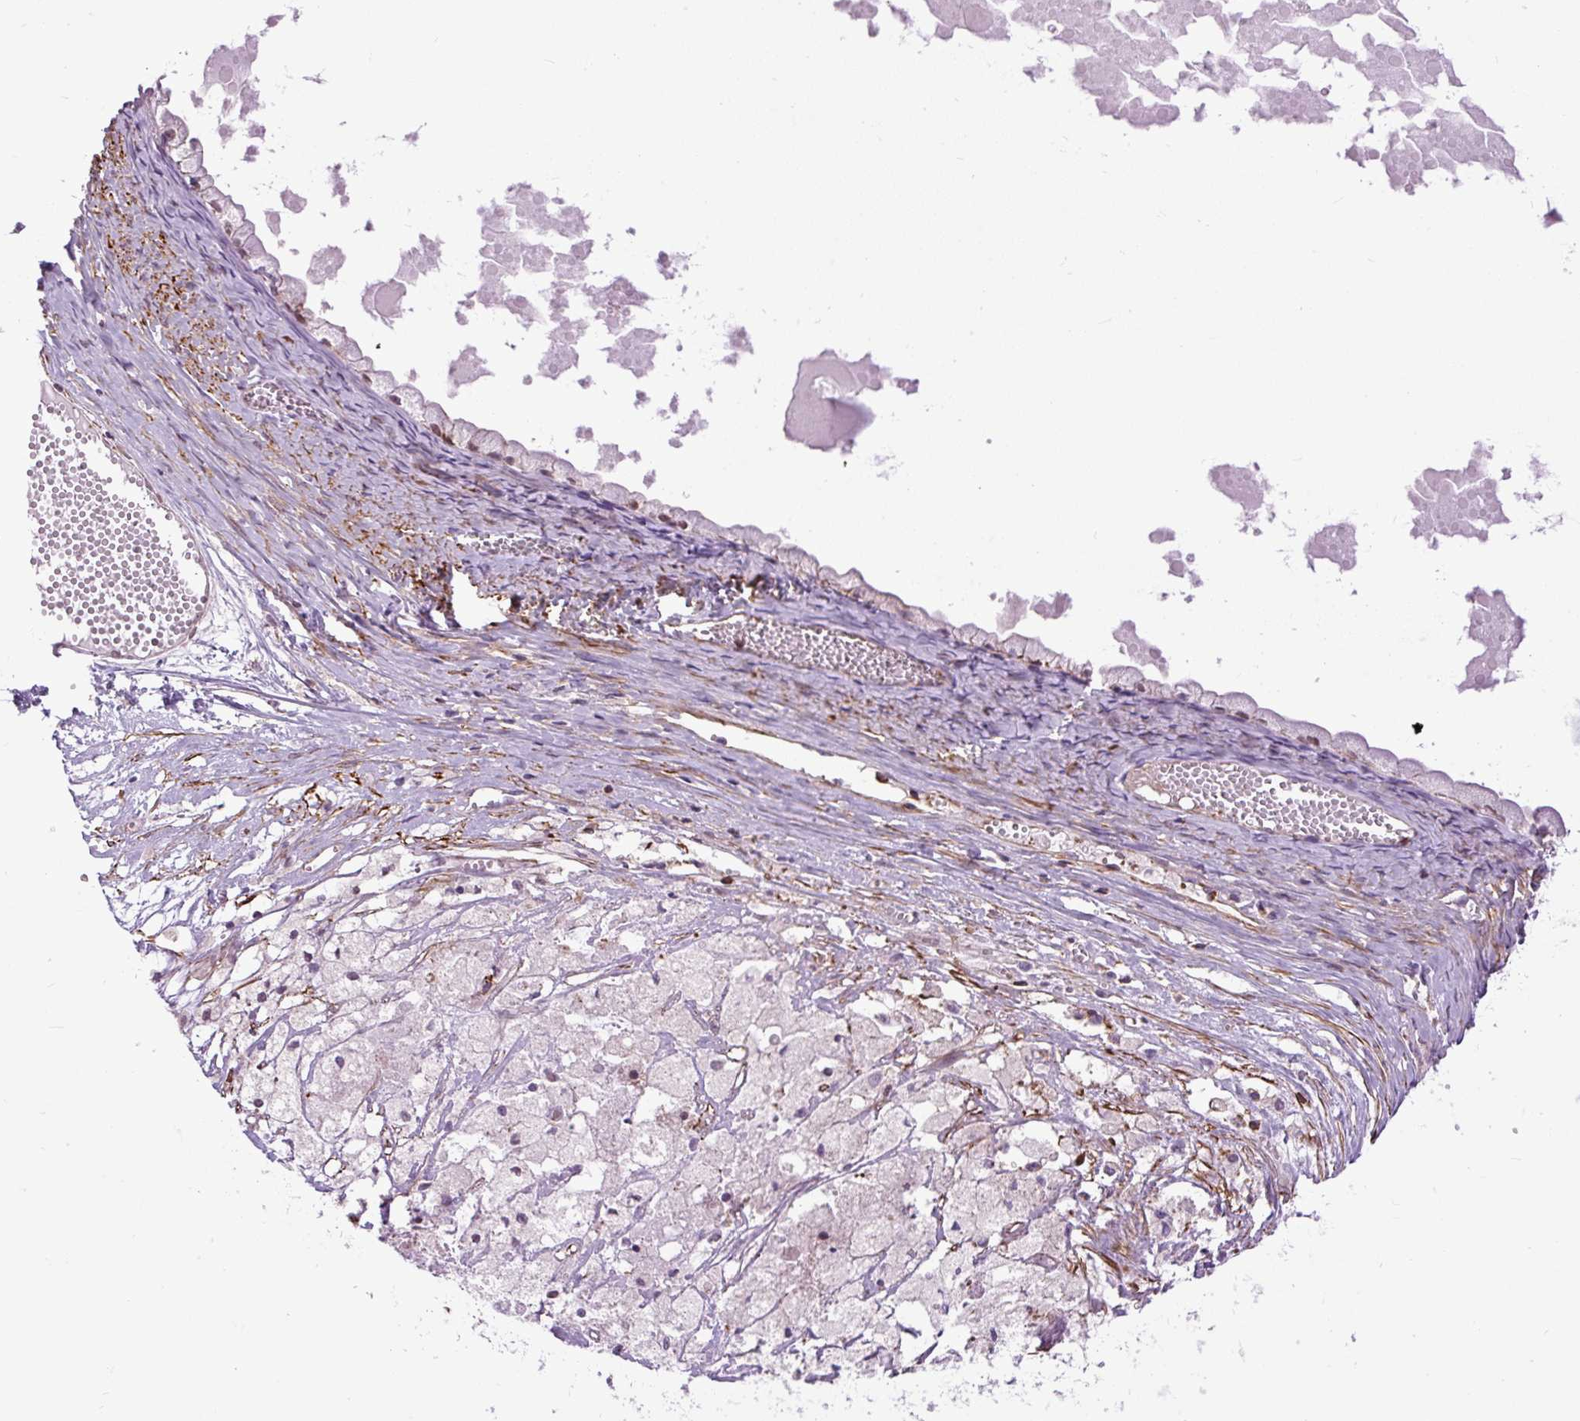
{"staining": {"intensity": "moderate", "quantity": "<25%", "location": "nuclear"}, "tissue": "ovarian cancer", "cell_type": "Tumor cells", "image_type": "cancer", "snomed": [{"axis": "morphology", "description": "Cystadenocarcinoma, mucinous, NOS"}, {"axis": "topography", "description": "Ovary"}], "caption": "Moderate nuclear staining for a protein is present in approximately <25% of tumor cells of ovarian cancer (mucinous cystadenocarcinoma) using immunohistochemistry.", "gene": "ZNF197", "patient": {"sex": "female", "age": 61}}